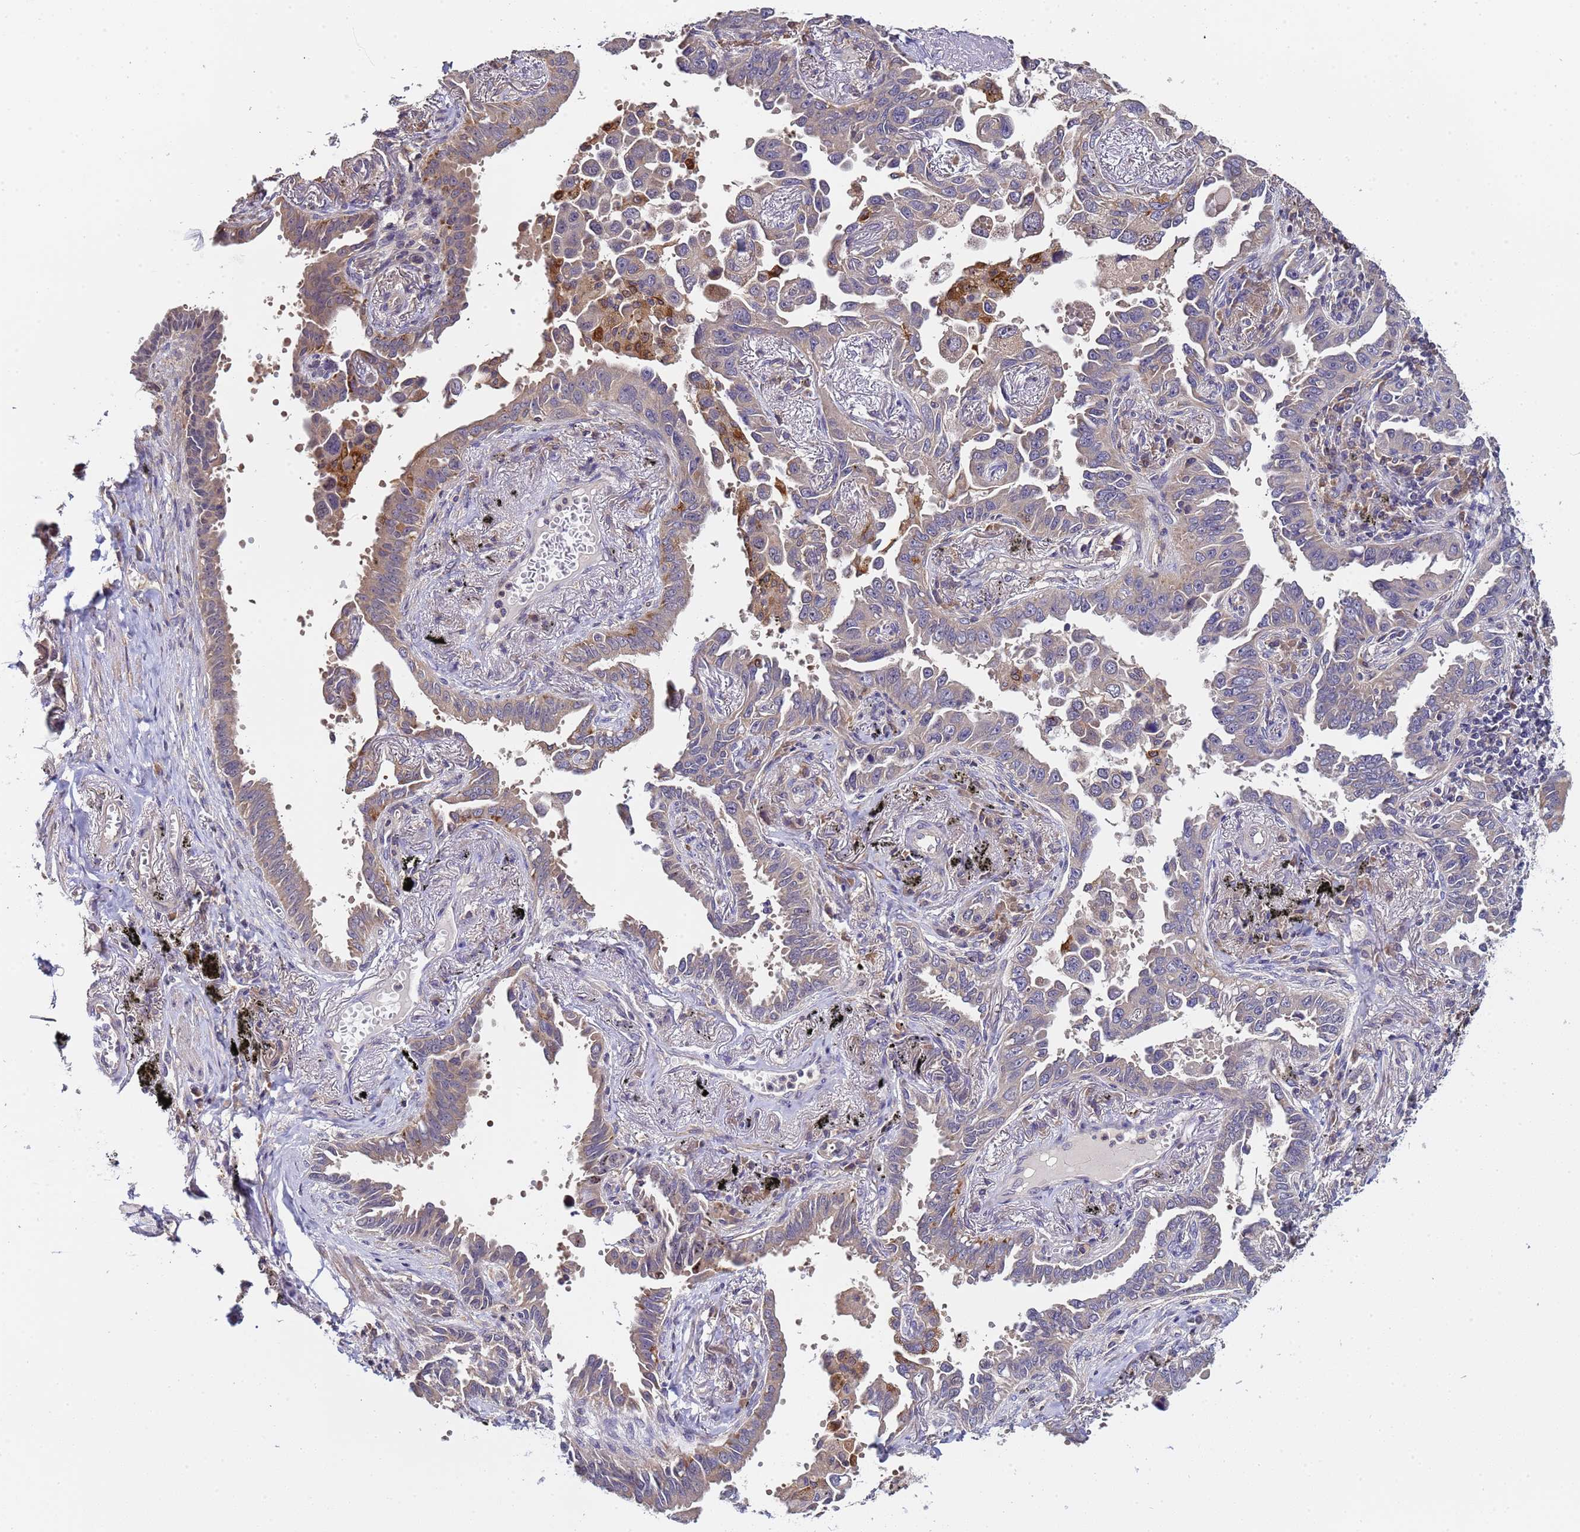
{"staining": {"intensity": "moderate", "quantity": "<25%", "location": "cytoplasmic/membranous"}, "tissue": "lung cancer", "cell_type": "Tumor cells", "image_type": "cancer", "snomed": [{"axis": "morphology", "description": "Adenocarcinoma, NOS"}, {"axis": "topography", "description": "Lung"}], "caption": "Lung adenocarcinoma was stained to show a protein in brown. There is low levels of moderate cytoplasmic/membranous positivity in approximately <25% of tumor cells.", "gene": "ELMOD2", "patient": {"sex": "male", "age": 67}}